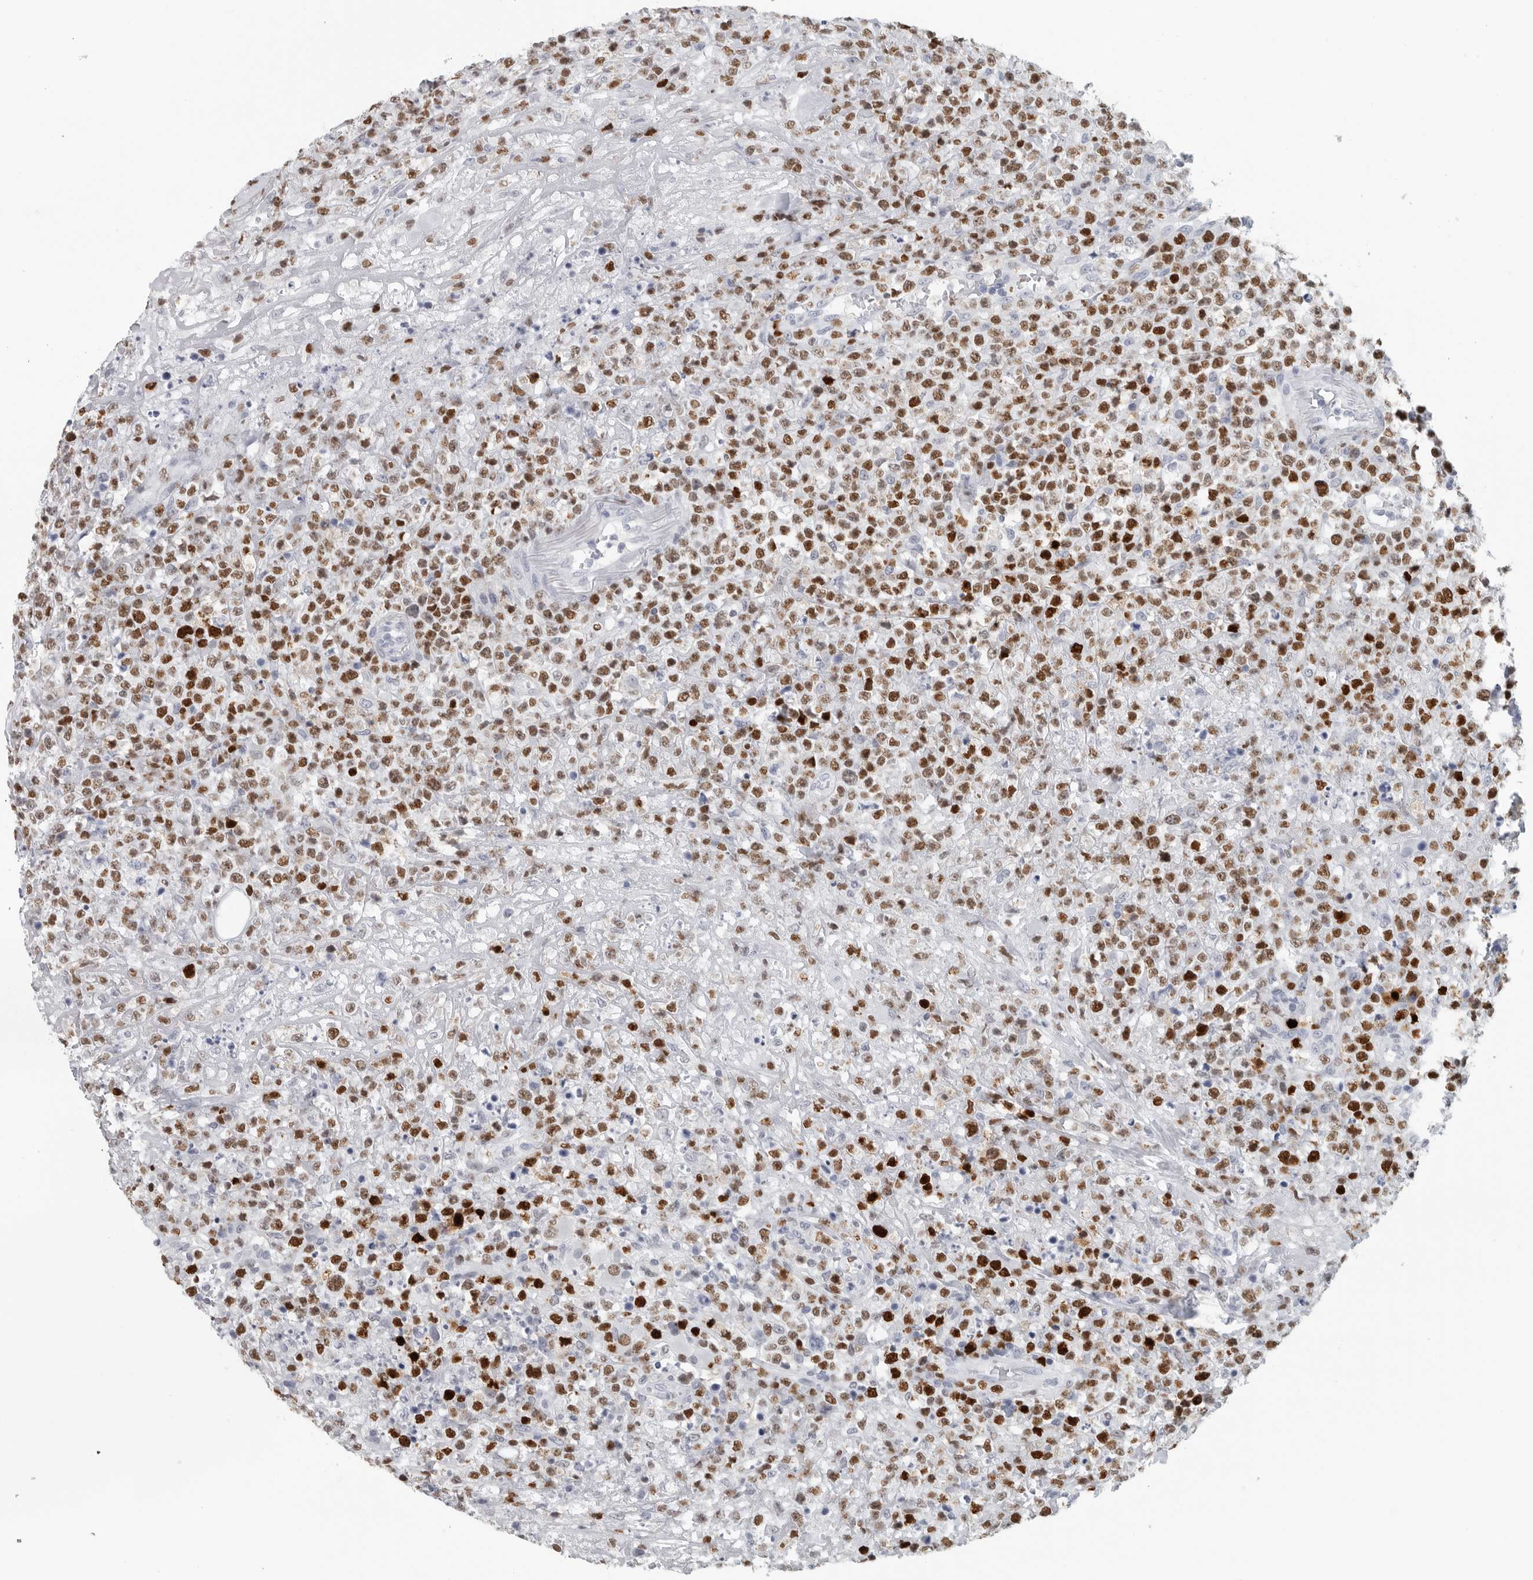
{"staining": {"intensity": "moderate", "quantity": ">75%", "location": "nuclear"}, "tissue": "lymphoma", "cell_type": "Tumor cells", "image_type": "cancer", "snomed": [{"axis": "morphology", "description": "Malignant lymphoma, non-Hodgkin's type, High grade"}, {"axis": "topography", "description": "Colon"}], "caption": "The histopathology image displays immunohistochemical staining of lymphoma. There is moderate nuclear expression is present in about >75% of tumor cells. The staining was performed using DAB (3,3'-diaminobenzidine), with brown indicating positive protein expression. Nuclei are stained blue with hematoxylin.", "gene": "SATB2", "patient": {"sex": "female", "age": 53}}